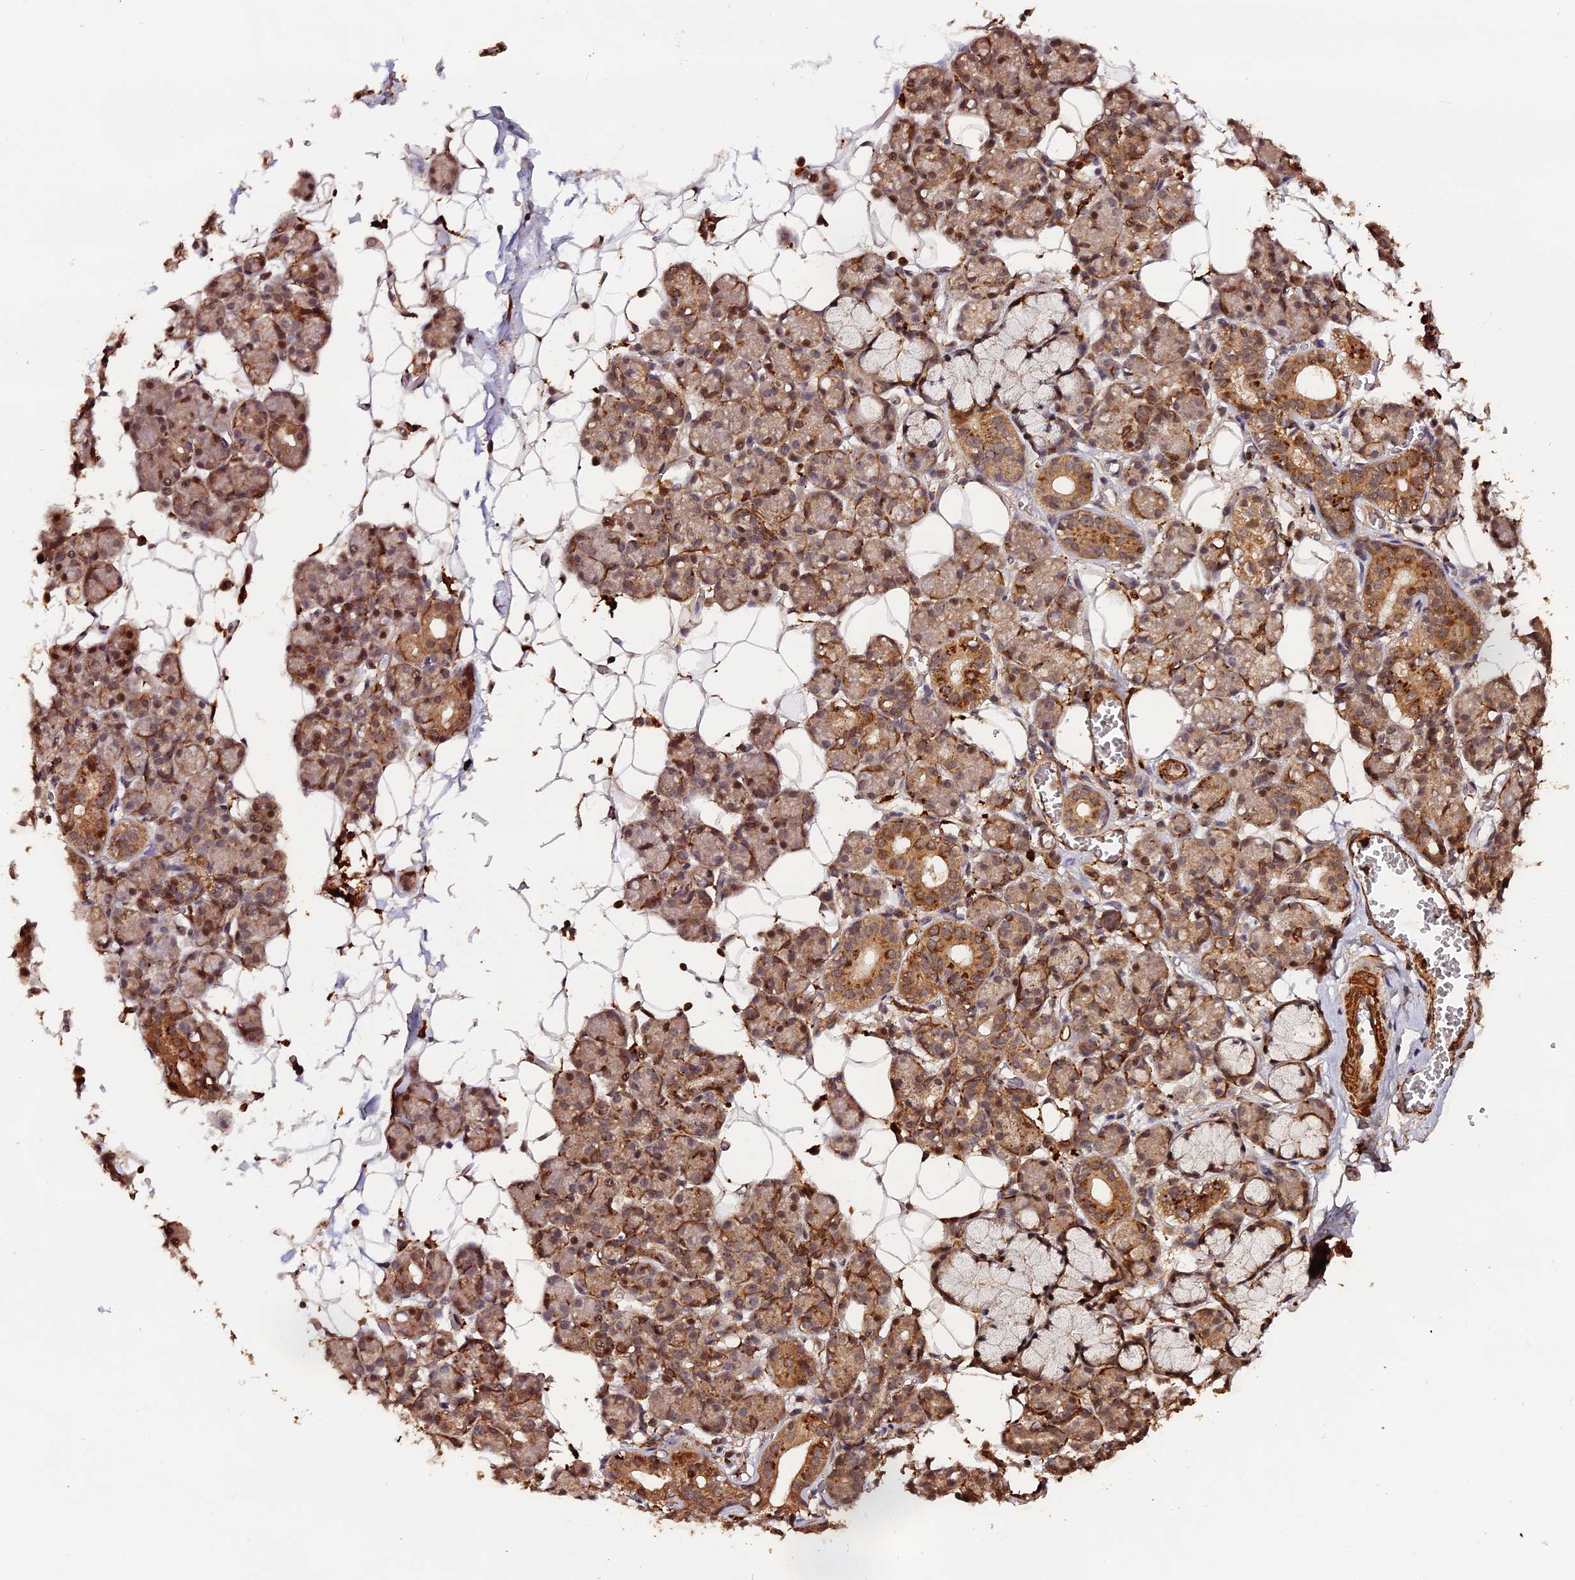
{"staining": {"intensity": "strong", "quantity": "25%-75%", "location": "cytoplasmic/membranous,nuclear"}, "tissue": "salivary gland", "cell_type": "Glandular cells", "image_type": "normal", "snomed": [{"axis": "morphology", "description": "Normal tissue, NOS"}, {"axis": "topography", "description": "Salivary gland"}], "caption": "Immunohistochemical staining of benign salivary gland shows high levels of strong cytoplasmic/membranous,nuclear expression in about 25%-75% of glandular cells. (DAB (3,3'-diaminobenzidine) IHC with brightfield microscopy, high magnification).", "gene": "MMP15", "patient": {"sex": "male", "age": 63}}